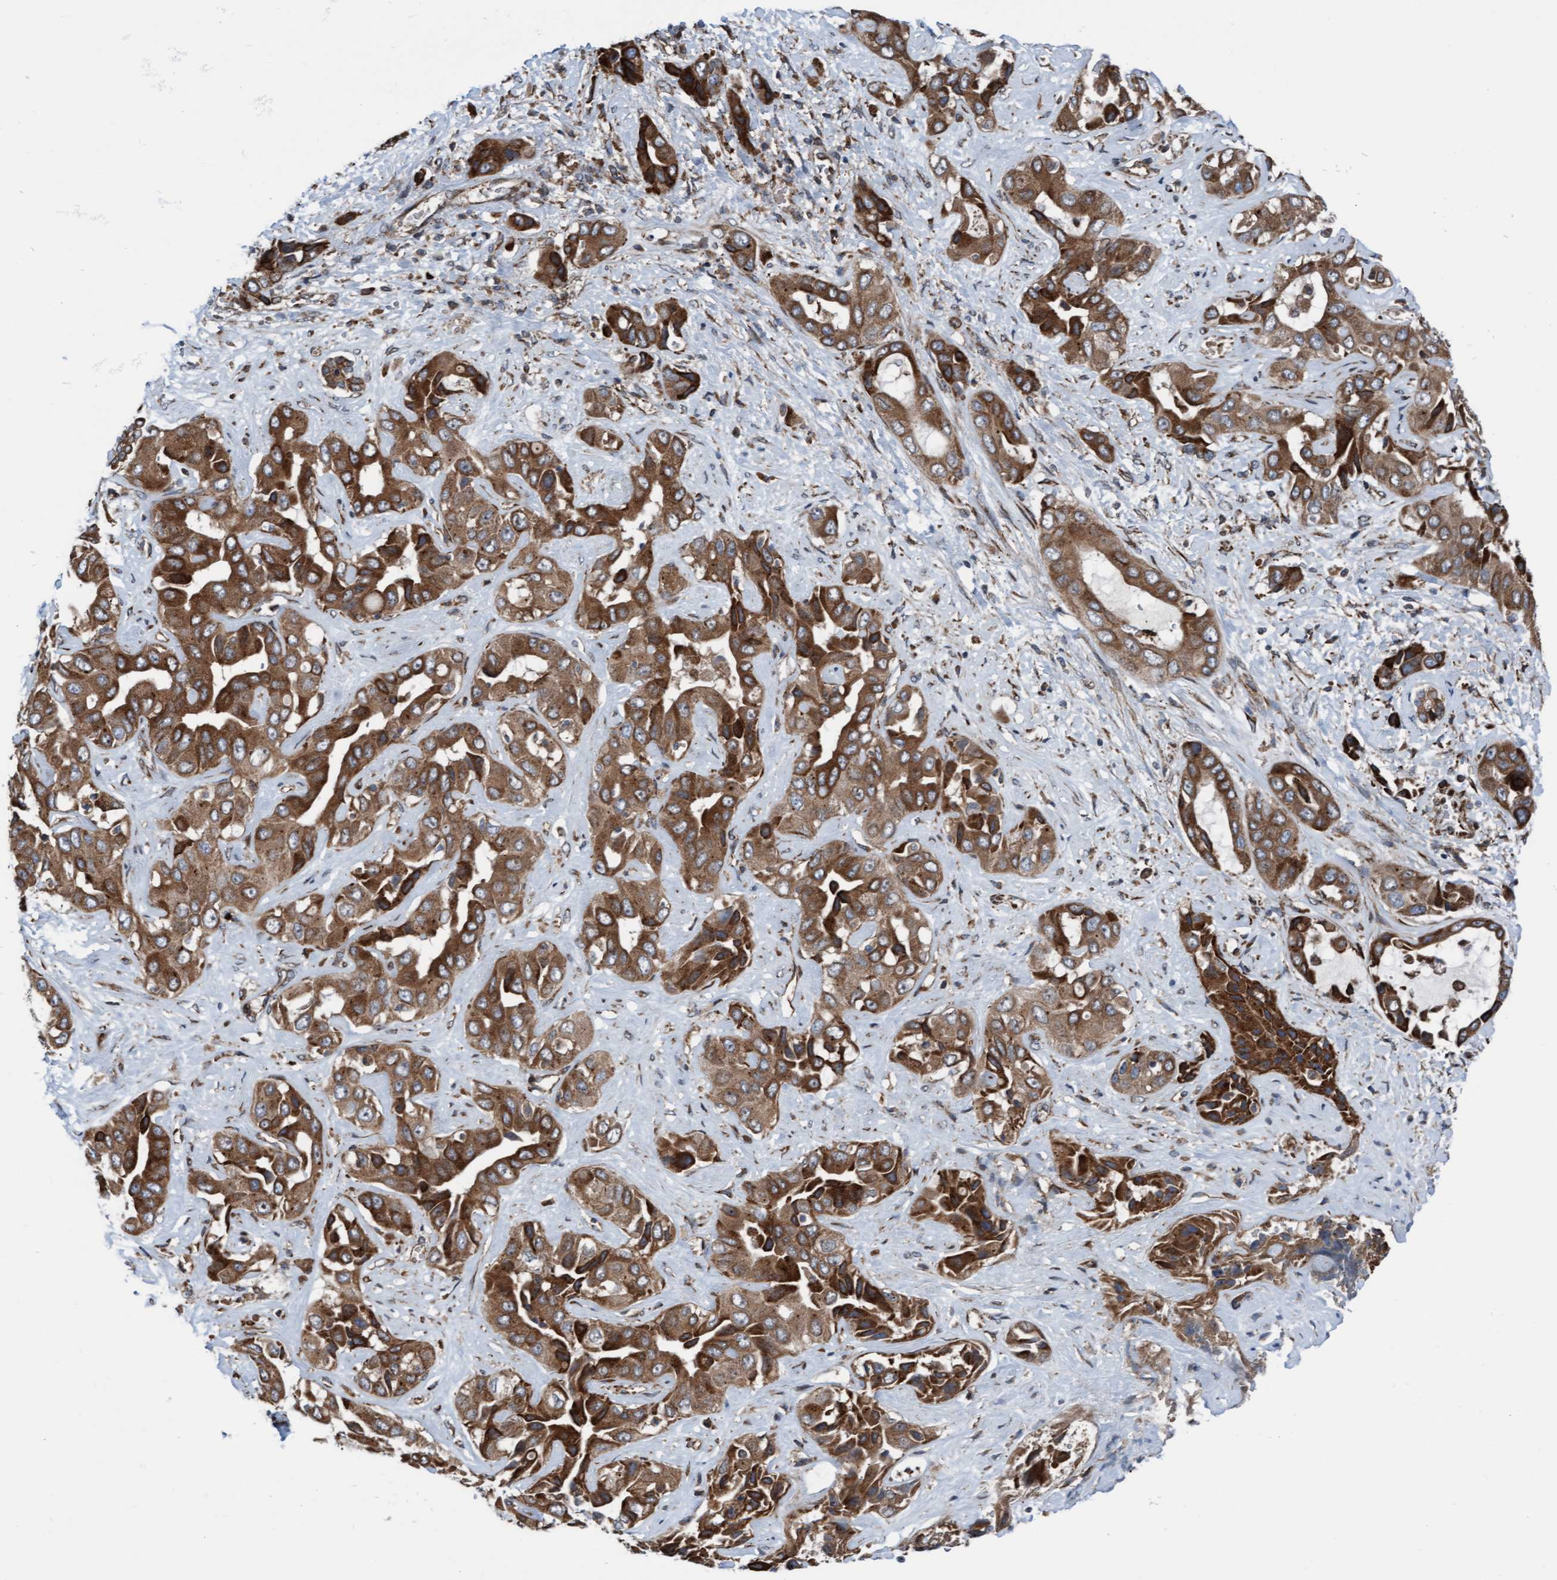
{"staining": {"intensity": "strong", "quantity": ">75%", "location": "cytoplasmic/membranous"}, "tissue": "liver cancer", "cell_type": "Tumor cells", "image_type": "cancer", "snomed": [{"axis": "morphology", "description": "Cholangiocarcinoma"}, {"axis": "topography", "description": "Liver"}], "caption": "Human liver cancer stained with a brown dye reveals strong cytoplasmic/membranous positive staining in approximately >75% of tumor cells.", "gene": "RAP1GAP2", "patient": {"sex": "female", "age": 52}}